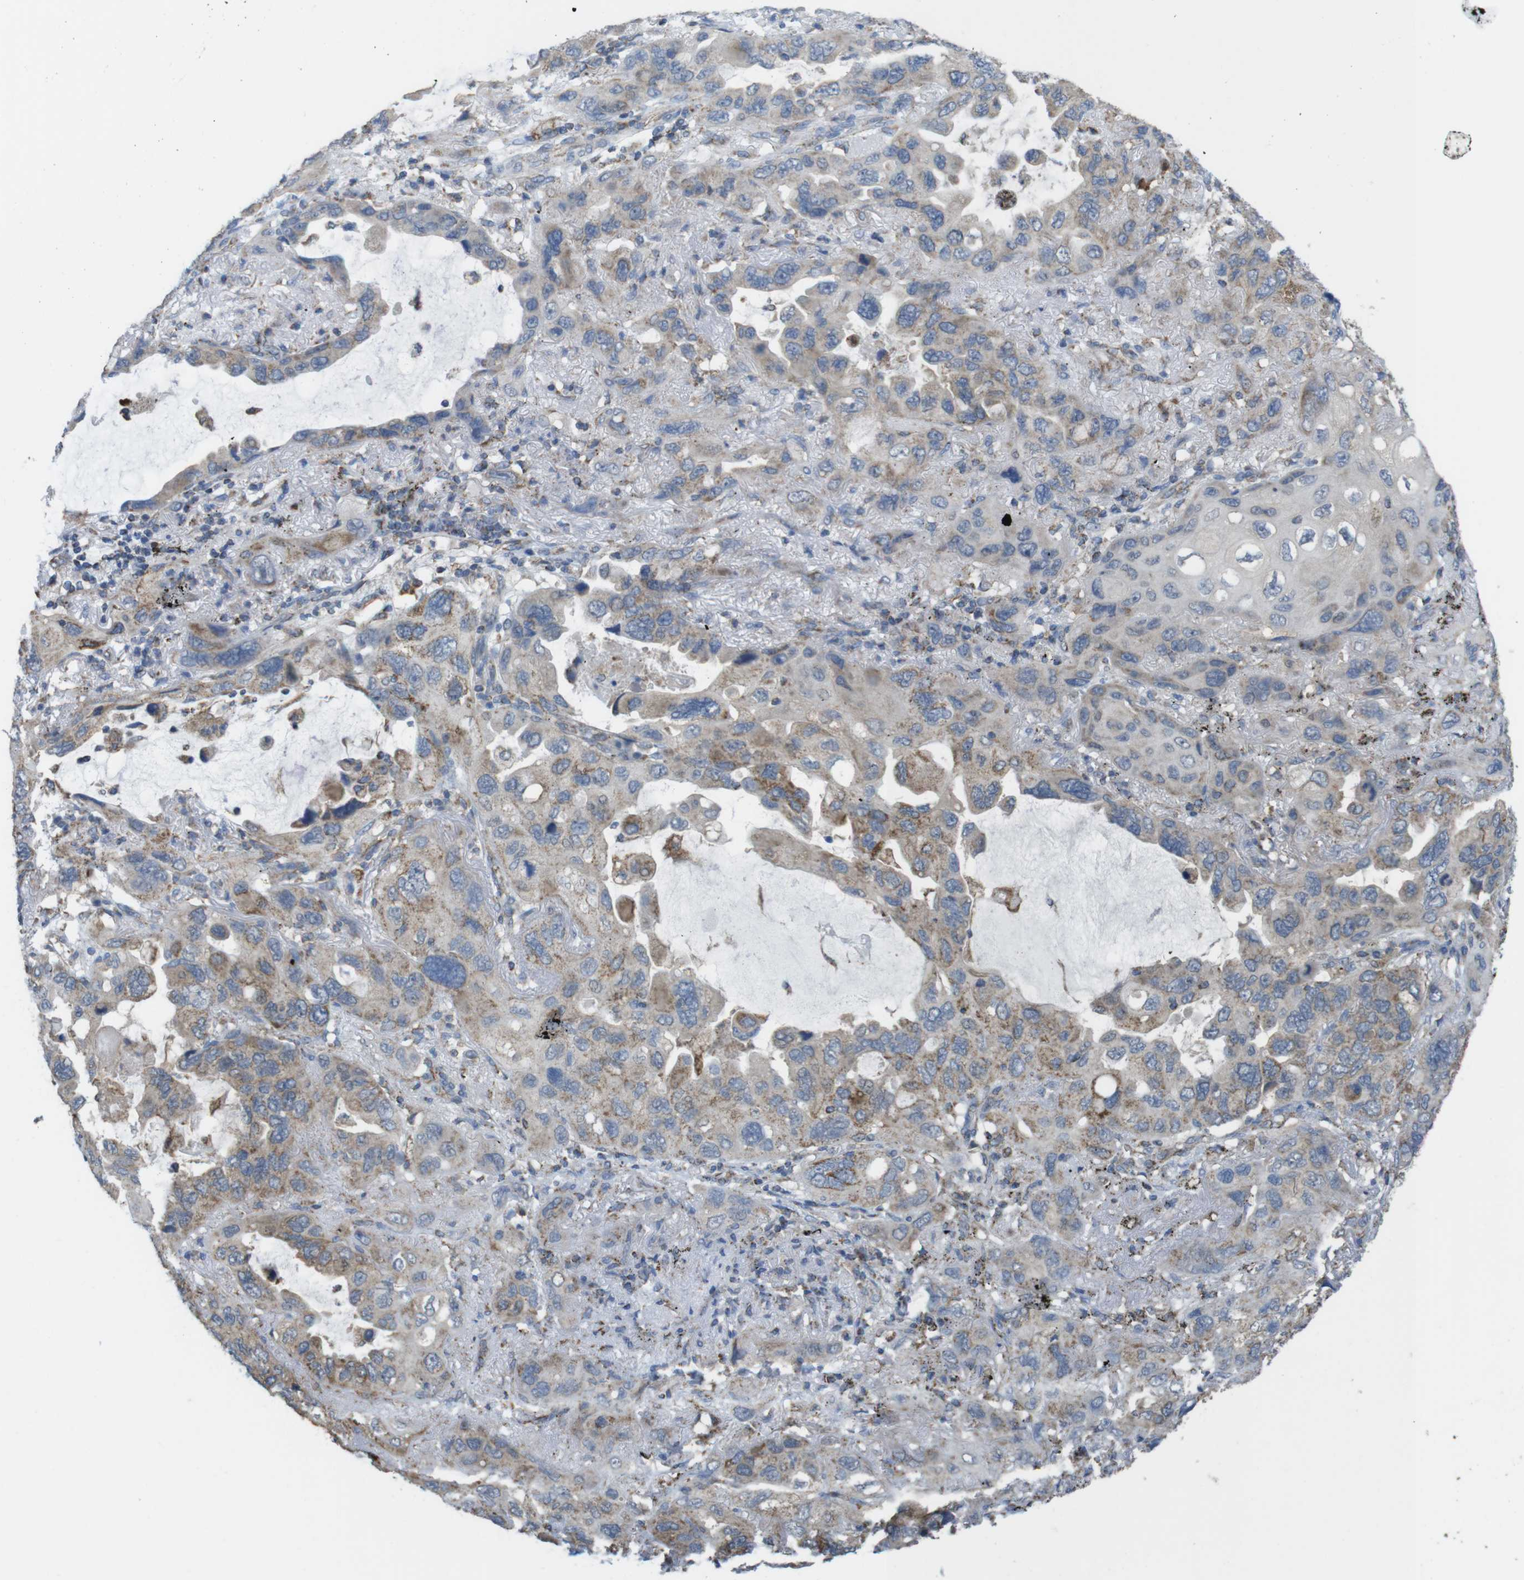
{"staining": {"intensity": "moderate", "quantity": "<25%", "location": "cytoplasmic/membranous"}, "tissue": "lung cancer", "cell_type": "Tumor cells", "image_type": "cancer", "snomed": [{"axis": "morphology", "description": "Squamous cell carcinoma, NOS"}, {"axis": "topography", "description": "Lung"}], "caption": "Lung cancer tissue exhibits moderate cytoplasmic/membranous expression in about <25% of tumor cells", "gene": "GRIK2", "patient": {"sex": "female", "age": 73}}